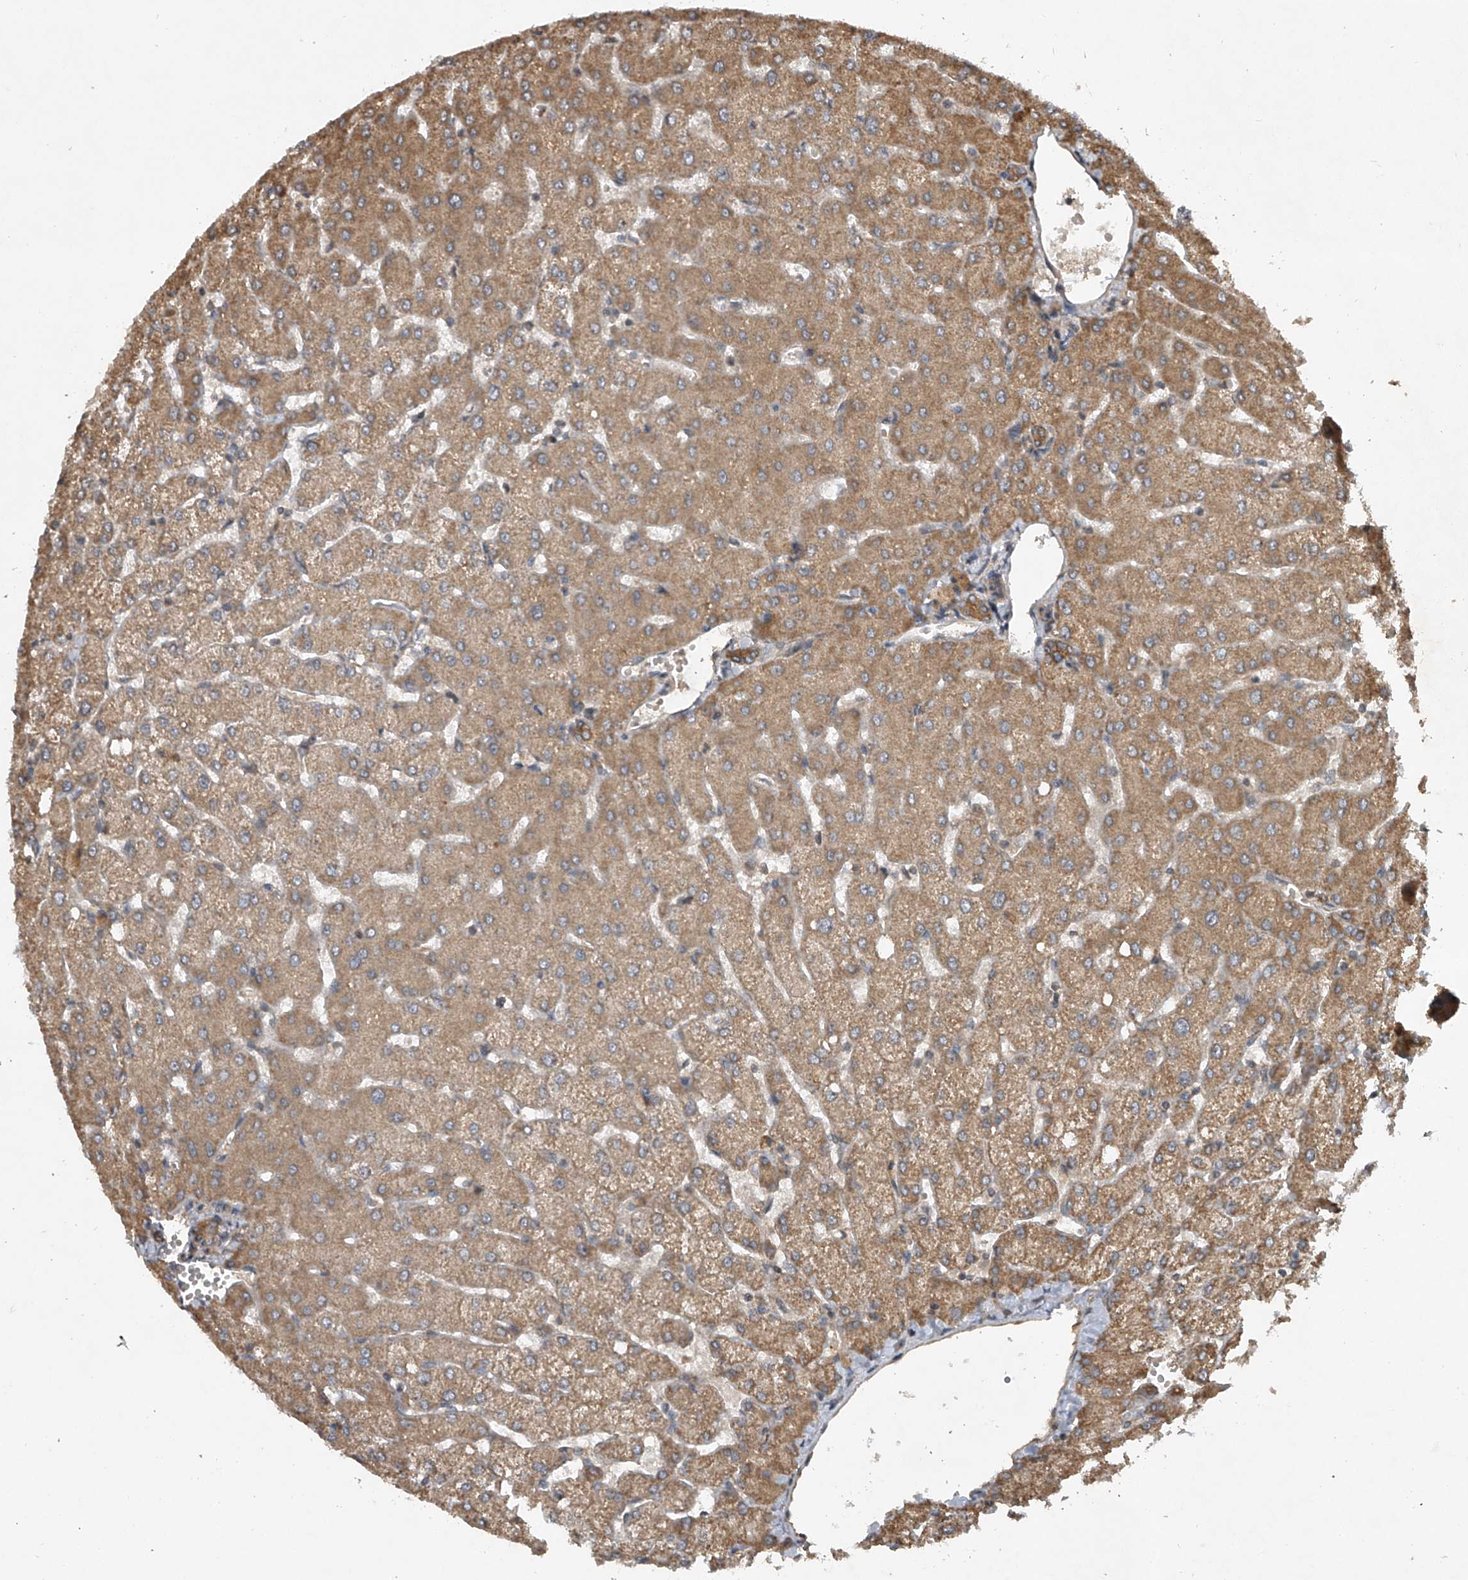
{"staining": {"intensity": "moderate", "quantity": ">75%", "location": "cytoplasmic/membranous"}, "tissue": "liver", "cell_type": "Cholangiocytes", "image_type": "normal", "snomed": [{"axis": "morphology", "description": "Normal tissue, NOS"}, {"axis": "topography", "description": "Liver"}], "caption": "Immunohistochemistry (IHC) photomicrograph of benign liver stained for a protein (brown), which shows medium levels of moderate cytoplasmic/membranous staining in about >75% of cholangiocytes.", "gene": "NFS1", "patient": {"sex": "female", "age": 54}}